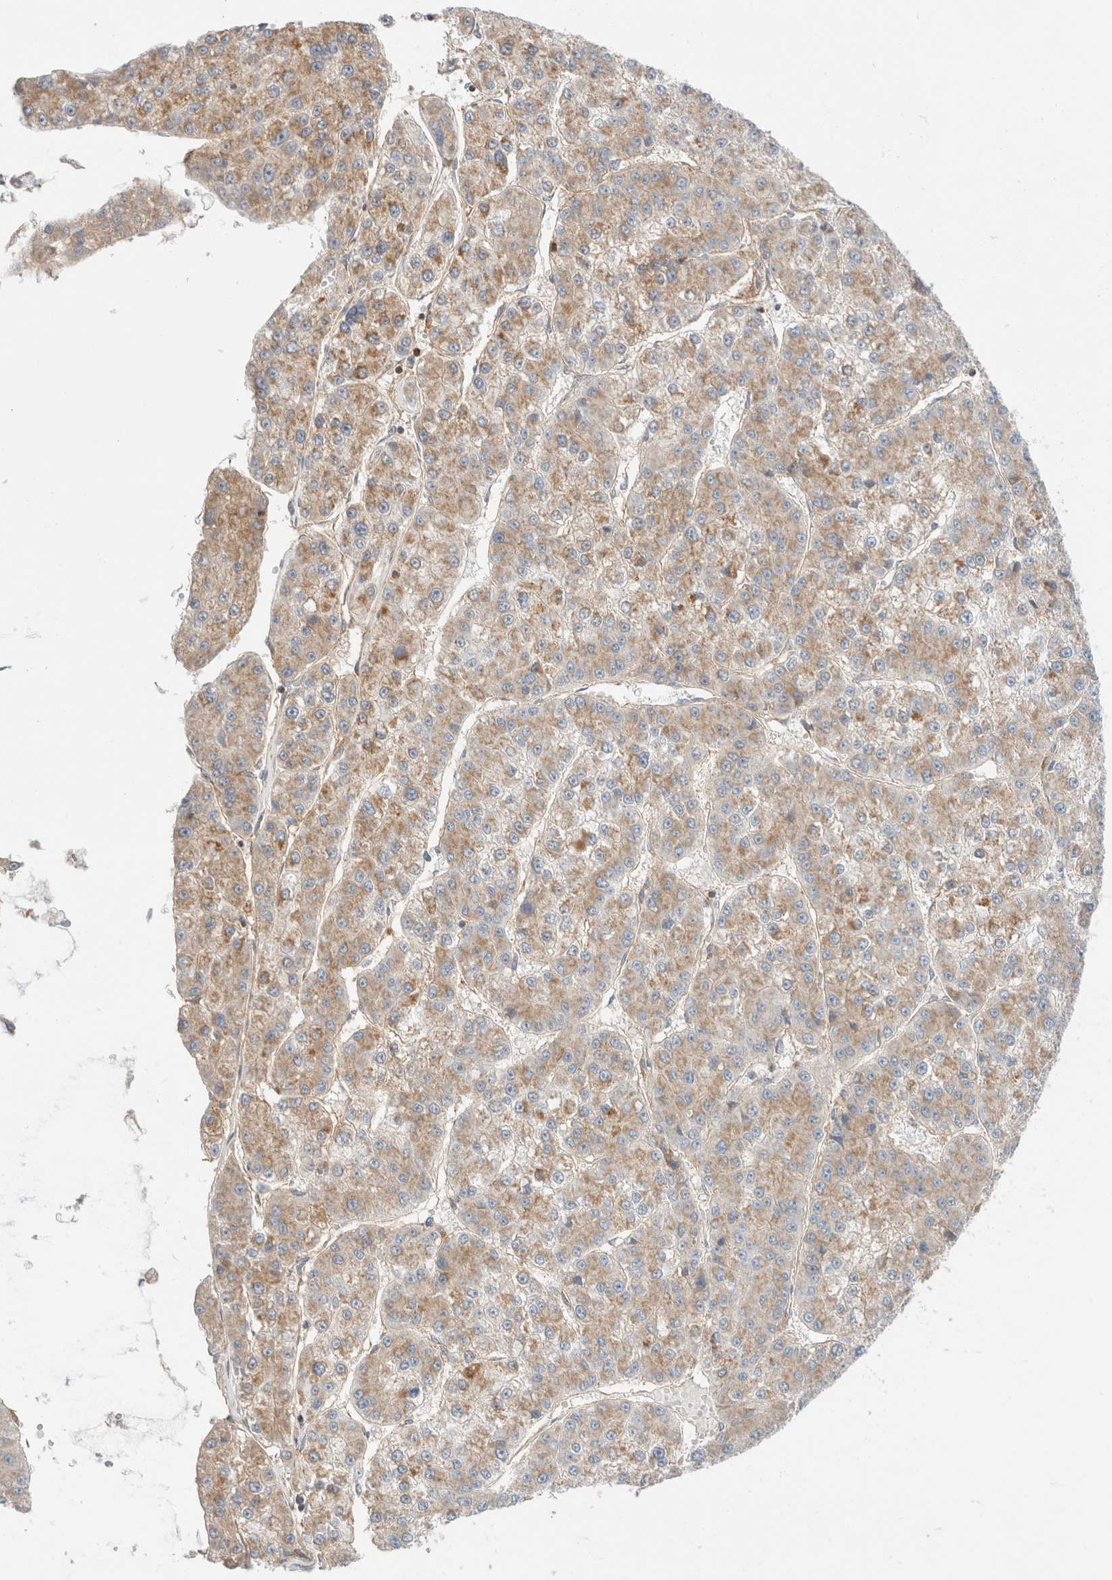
{"staining": {"intensity": "moderate", "quantity": ">75%", "location": "cytoplasmic/membranous"}, "tissue": "liver cancer", "cell_type": "Tumor cells", "image_type": "cancer", "snomed": [{"axis": "morphology", "description": "Carcinoma, Hepatocellular, NOS"}, {"axis": "topography", "description": "Liver"}], "caption": "Protein positivity by immunohistochemistry (IHC) displays moderate cytoplasmic/membranous staining in about >75% of tumor cells in liver hepatocellular carcinoma.", "gene": "MRM3", "patient": {"sex": "female", "age": 73}}